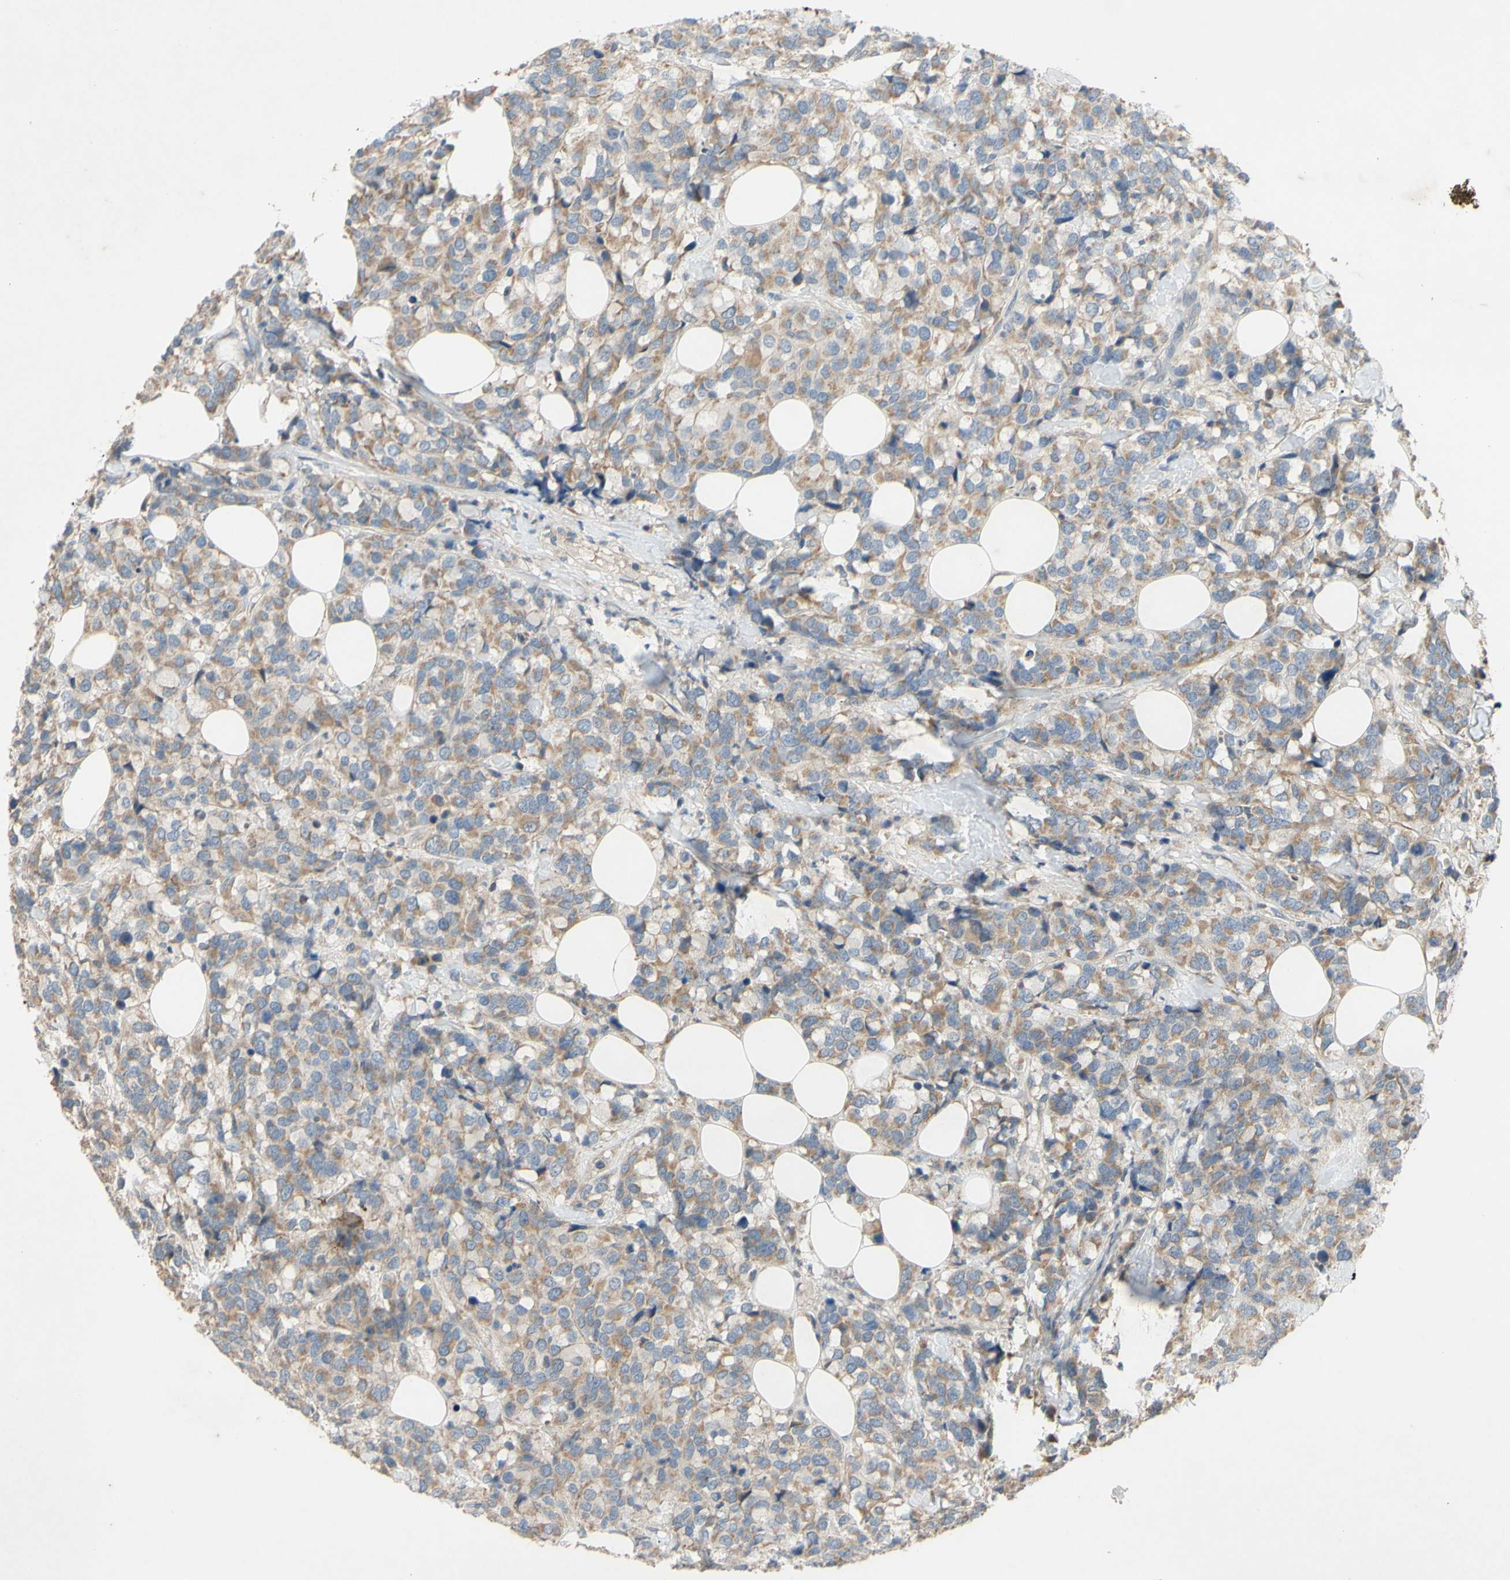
{"staining": {"intensity": "moderate", "quantity": ">75%", "location": "cytoplasmic/membranous"}, "tissue": "breast cancer", "cell_type": "Tumor cells", "image_type": "cancer", "snomed": [{"axis": "morphology", "description": "Lobular carcinoma"}, {"axis": "topography", "description": "Breast"}], "caption": "Immunohistochemical staining of human breast lobular carcinoma exhibits medium levels of moderate cytoplasmic/membranous protein expression in about >75% of tumor cells.", "gene": "PARD6A", "patient": {"sex": "female", "age": 59}}